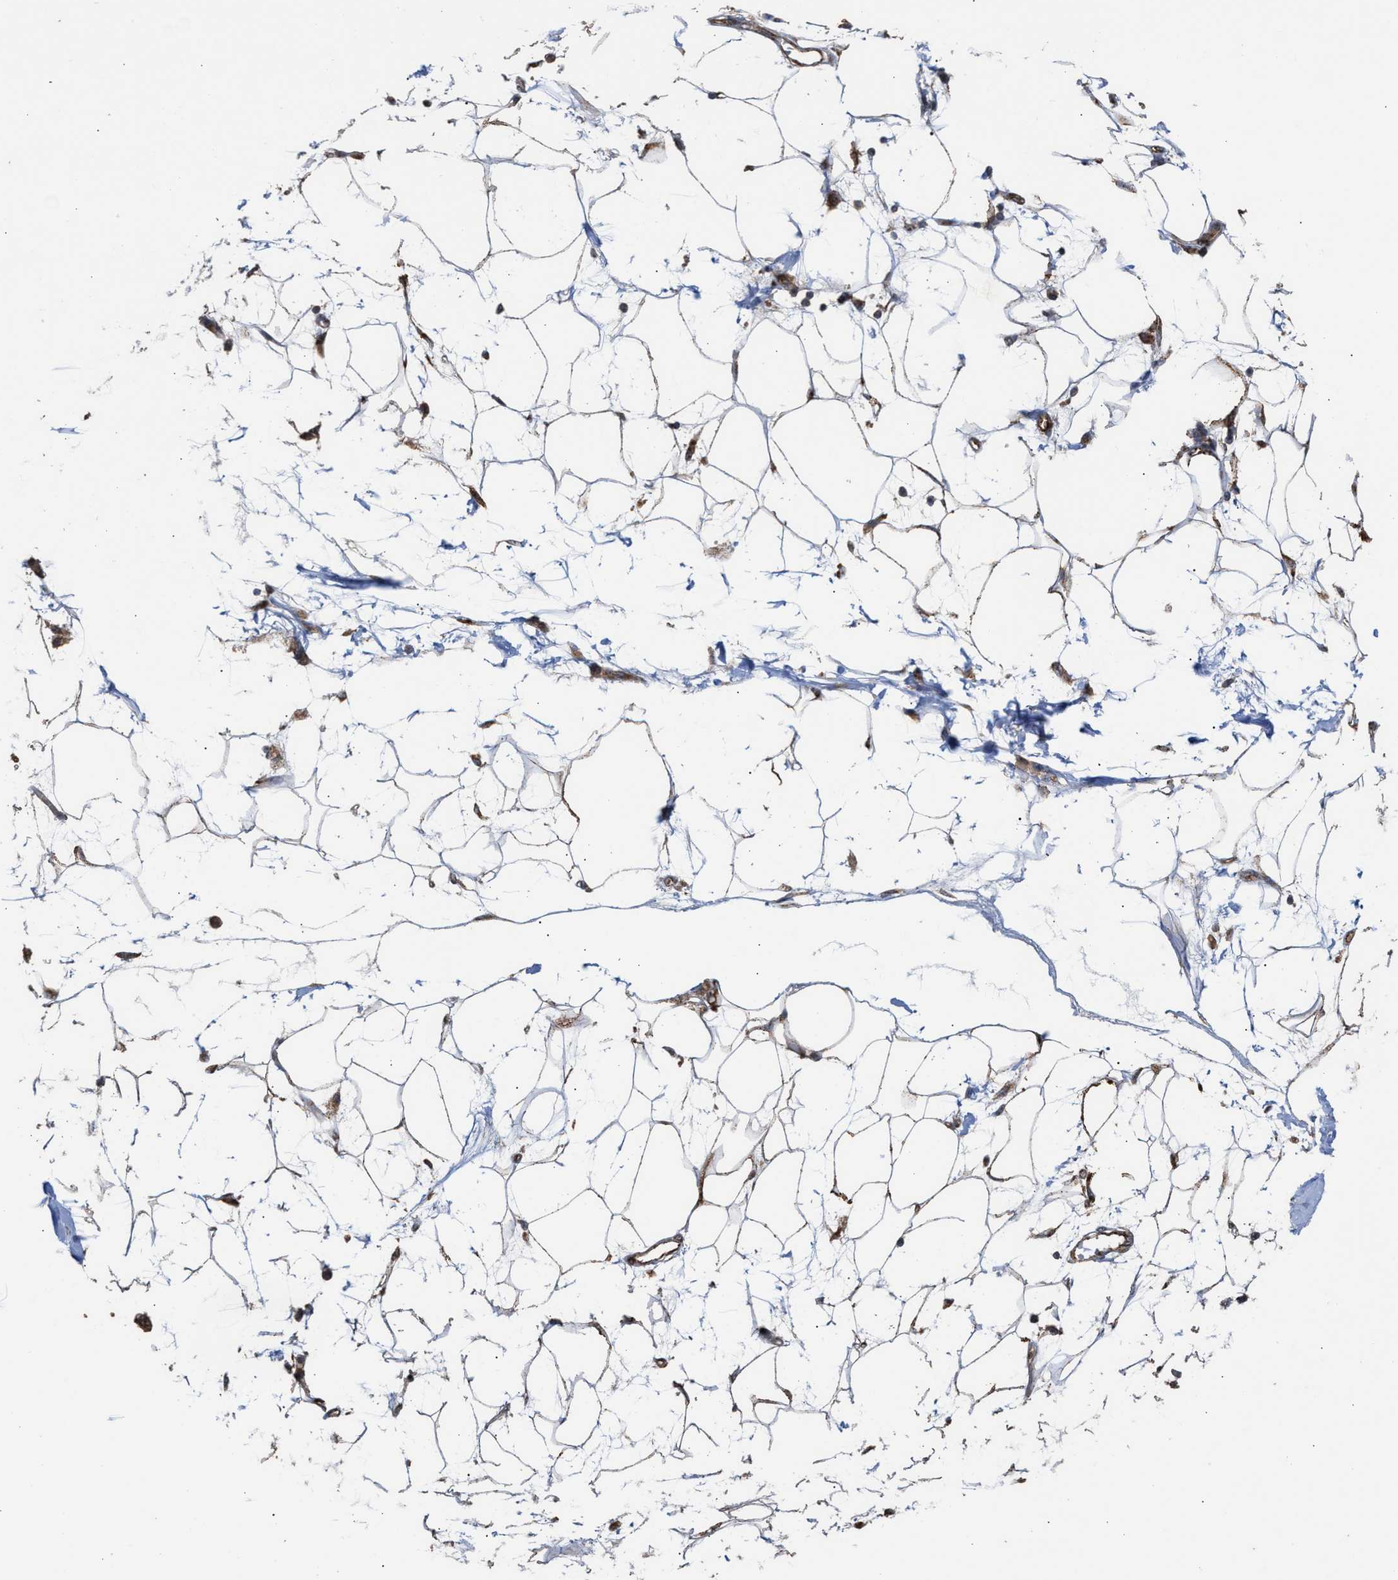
{"staining": {"intensity": "moderate", "quantity": ">75%", "location": "cytoplasmic/membranous"}, "tissue": "adipose tissue", "cell_type": "Adipocytes", "image_type": "normal", "snomed": [{"axis": "morphology", "description": "Normal tissue, NOS"}, {"axis": "morphology", "description": "Adenocarcinoma, NOS"}, {"axis": "topography", "description": "Duodenum"}, {"axis": "topography", "description": "Peripheral nerve tissue"}], "caption": "Brown immunohistochemical staining in benign adipose tissue reveals moderate cytoplasmic/membranous positivity in approximately >75% of adipocytes.", "gene": "EXOSC2", "patient": {"sex": "female", "age": 60}}